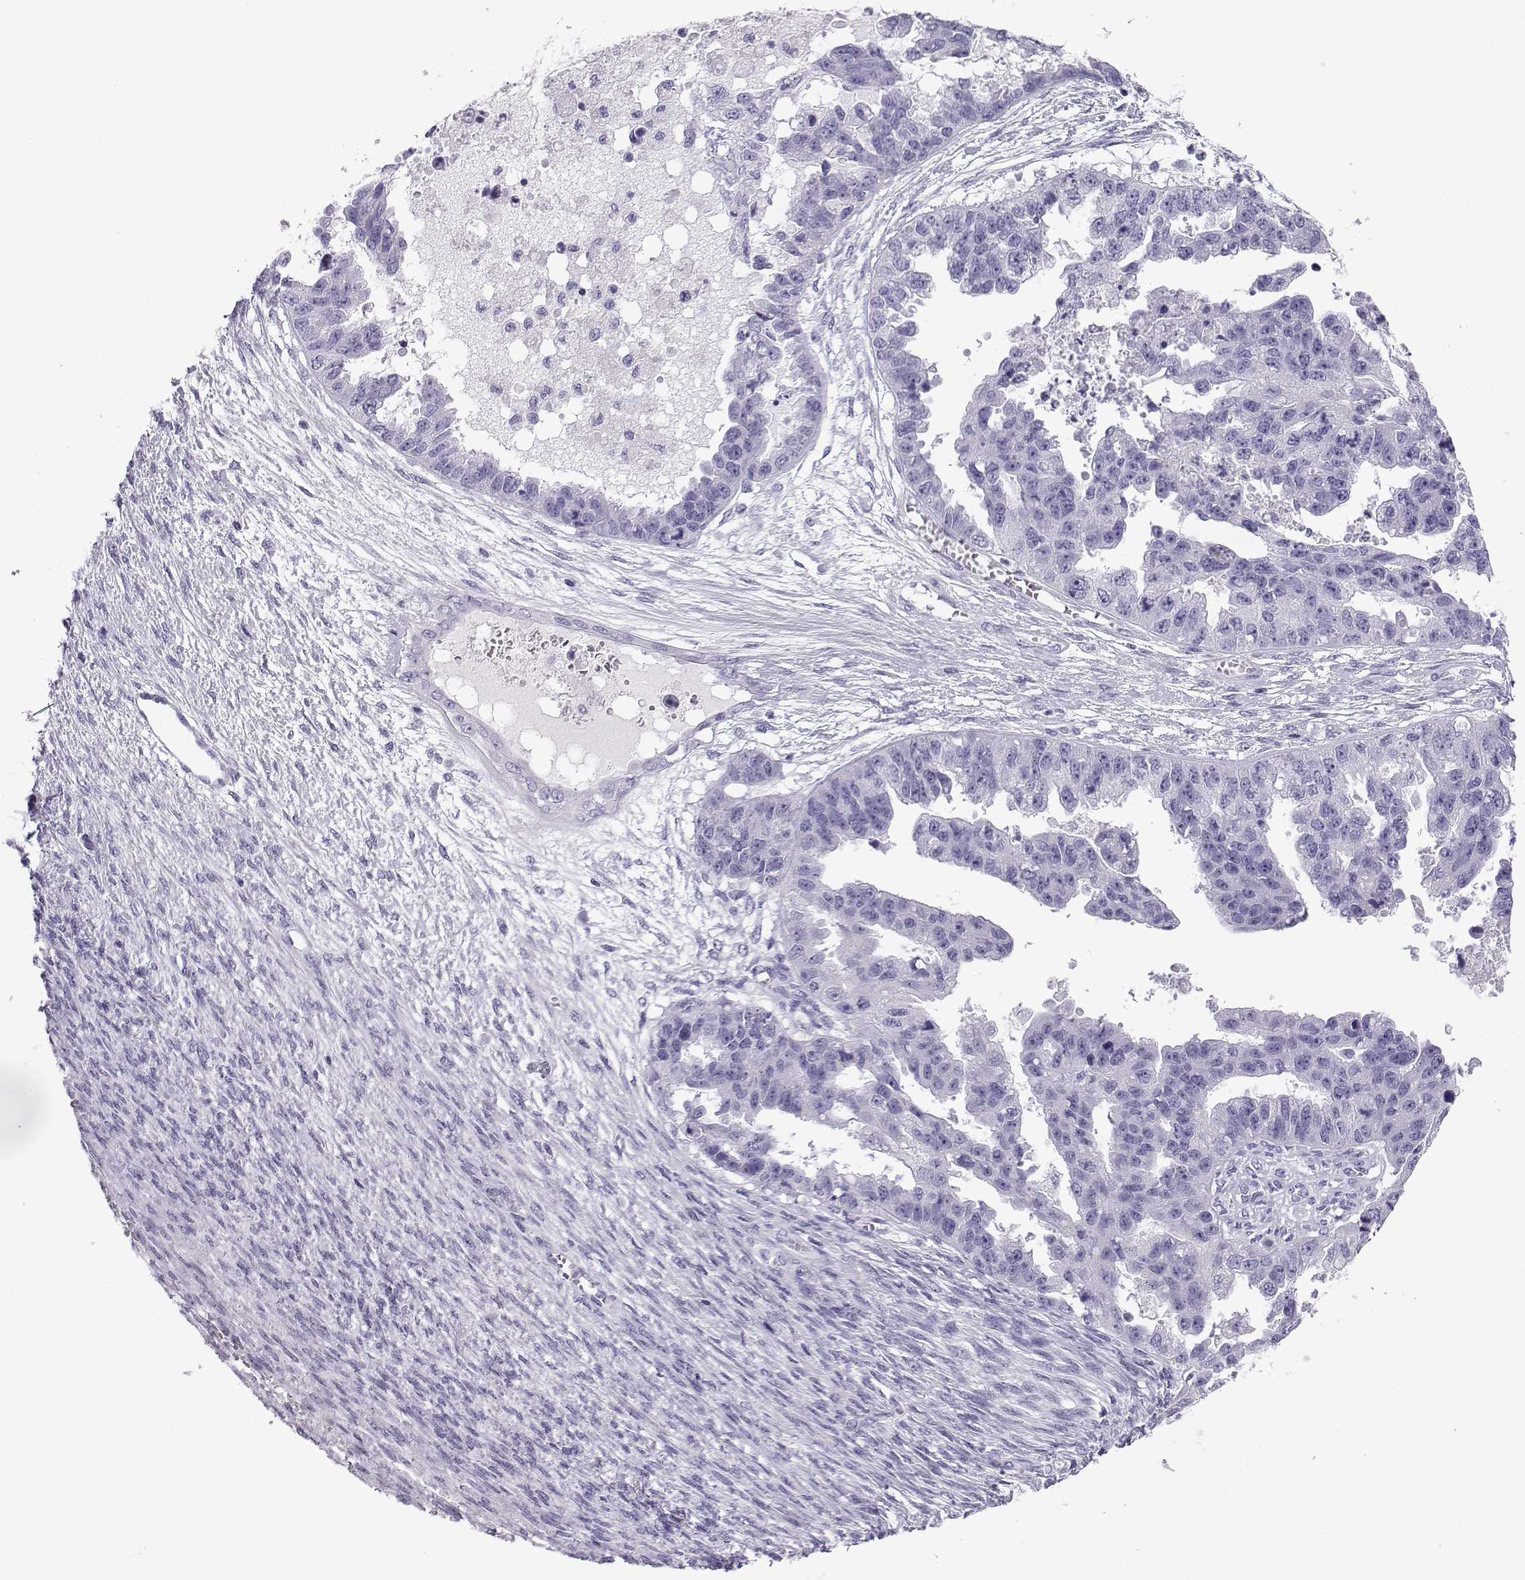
{"staining": {"intensity": "negative", "quantity": "none", "location": "none"}, "tissue": "ovarian cancer", "cell_type": "Tumor cells", "image_type": "cancer", "snomed": [{"axis": "morphology", "description": "Cystadenocarcinoma, serous, NOS"}, {"axis": "topography", "description": "Ovary"}], "caption": "Immunohistochemistry histopathology image of neoplastic tissue: human ovarian cancer (serous cystadenocarcinoma) stained with DAB shows no significant protein positivity in tumor cells.", "gene": "NEFL", "patient": {"sex": "female", "age": 58}}